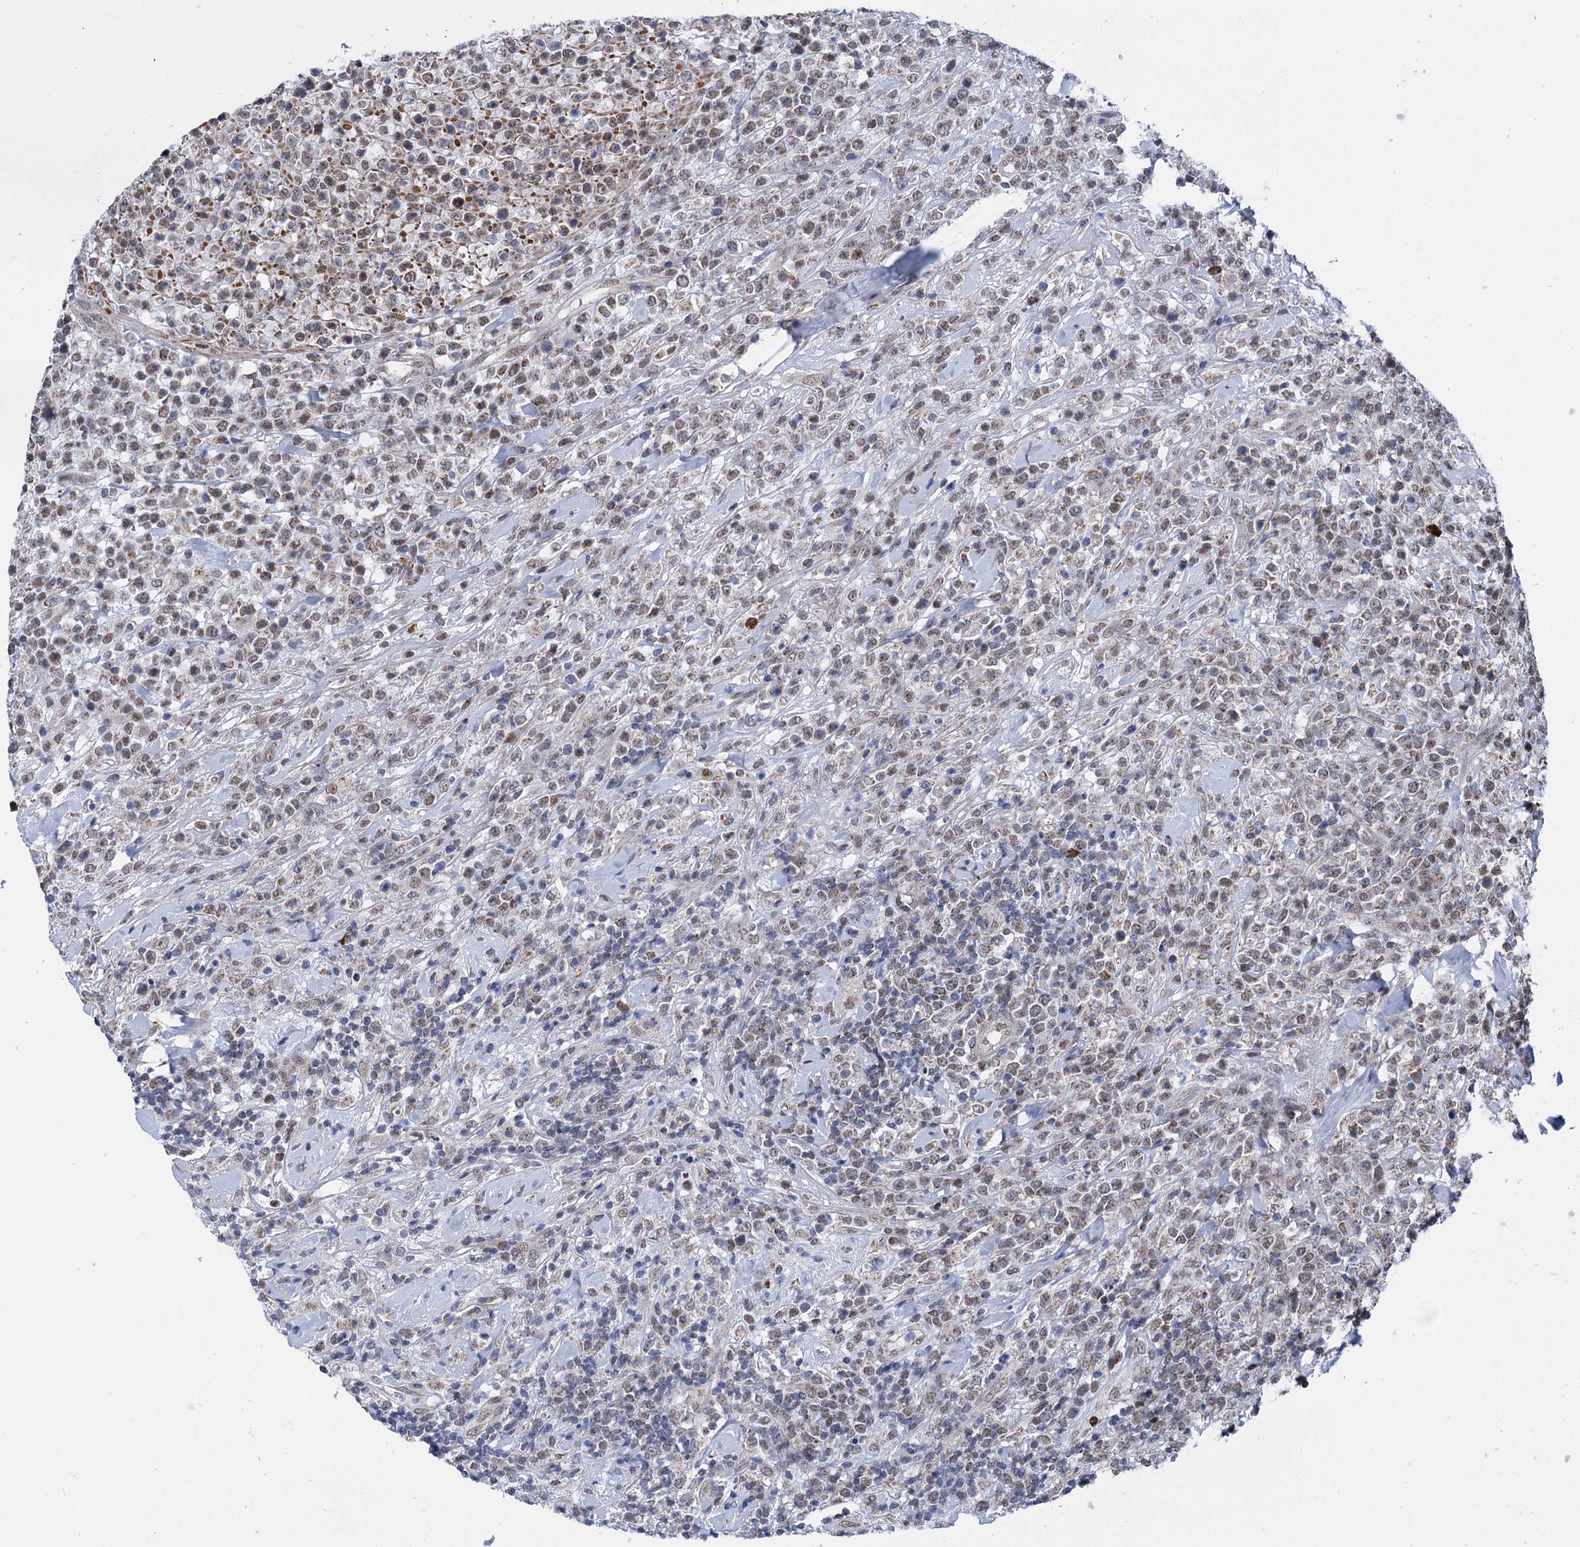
{"staining": {"intensity": "weak", "quantity": "25%-75%", "location": "nuclear"}, "tissue": "lymphoma", "cell_type": "Tumor cells", "image_type": "cancer", "snomed": [{"axis": "morphology", "description": "Malignant lymphoma, non-Hodgkin's type, High grade"}, {"axis": "topography", "description": "Colon"}], "caption": "DAB immunohistochemical staining of lymphoma demonstrates weak nuclear protein staining in approximately 25%-75% of tumor cells. (DAB (3,3'-diaminobenzidine) = brown stain, brightfield microscopy at high magnification).", "gene": "MORN3", "patient": {"sex": "female", "age": 53}}